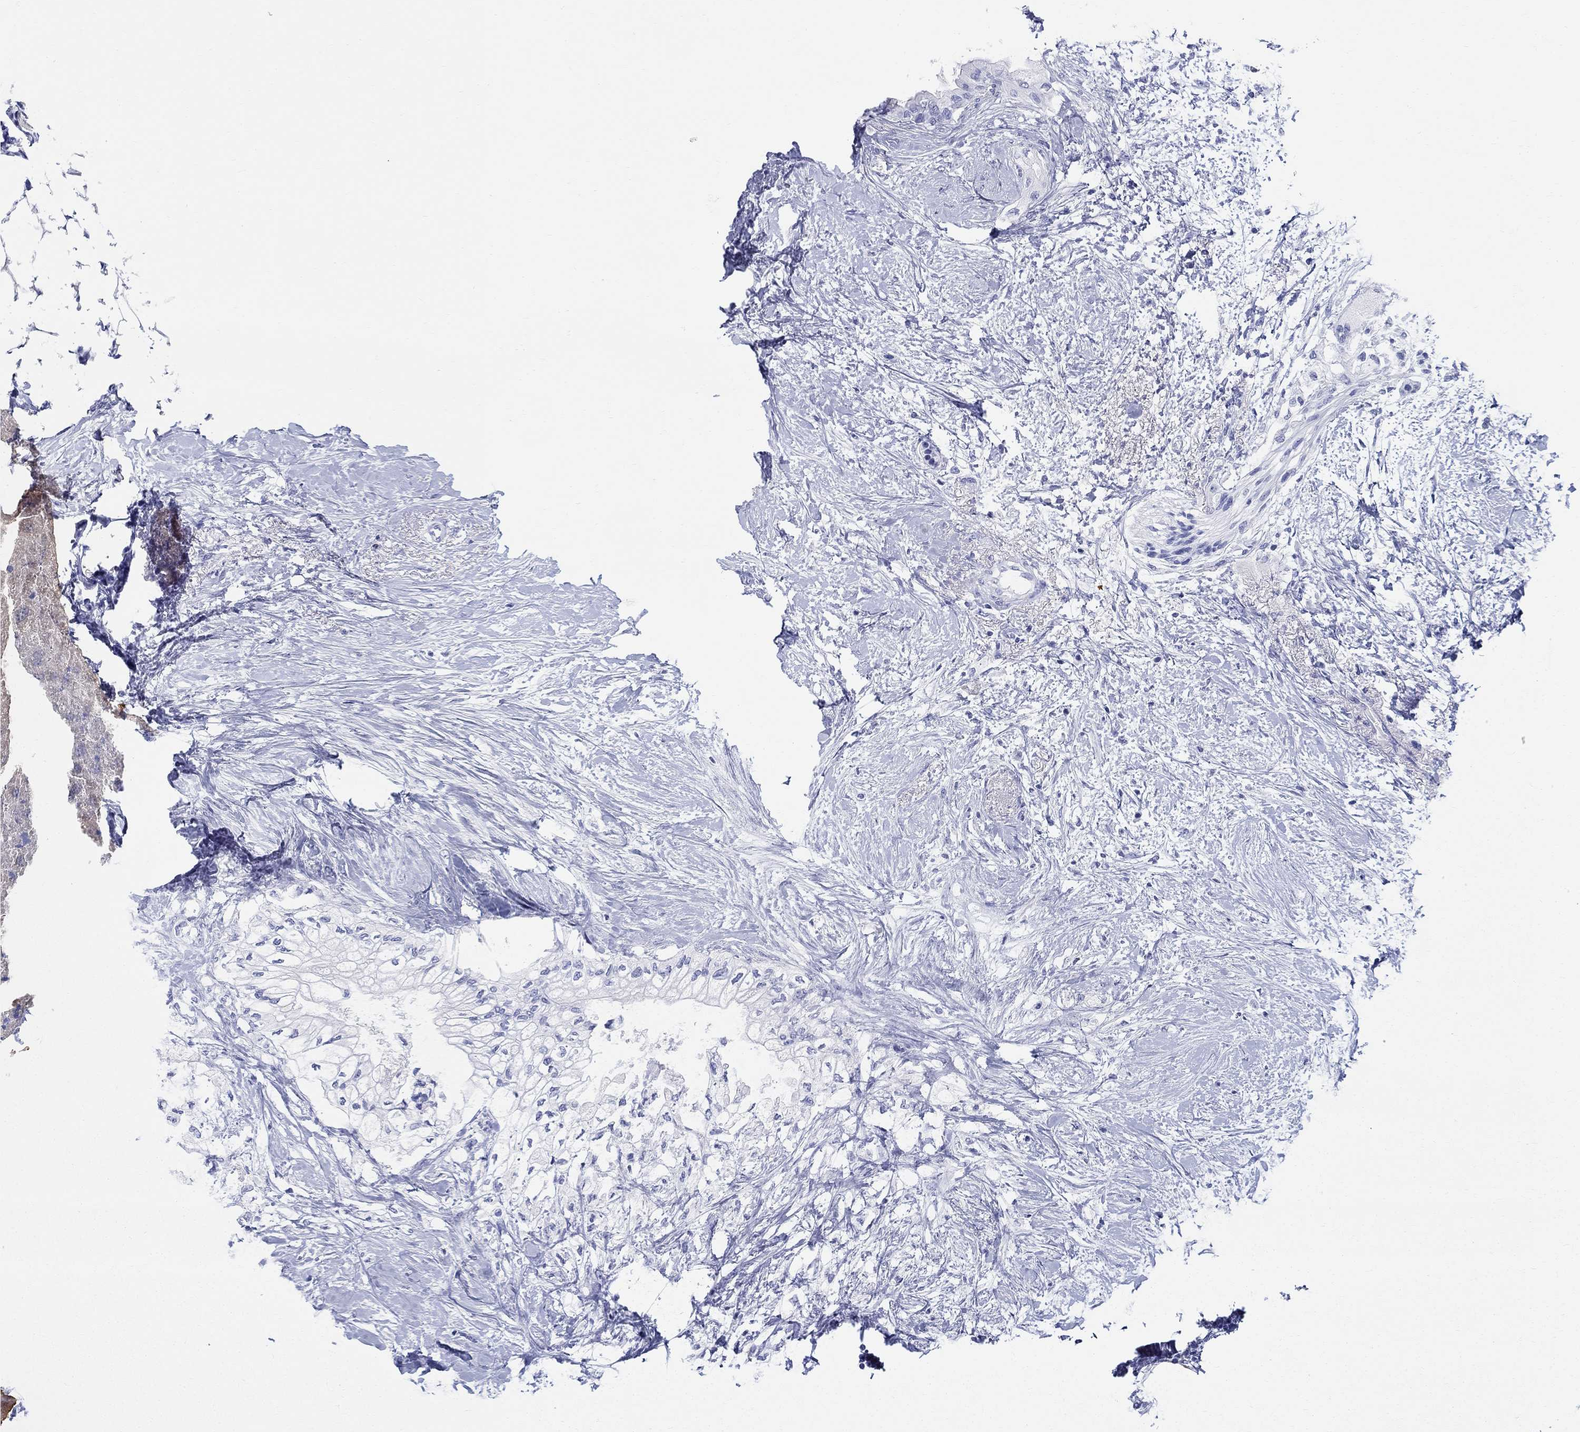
{"staining": {"intensity": "negative", "quantity": "none", "location": "none"}, "tissue": "pancreatic cancer", "cell_type": "Tumor cells", "image_type": "cancer", "snomed": [{"axis": "morphology", "description": "Normal tissue, NOS"}, {"axis": "morphology", "description": "Adenocarcinoma, NOS"}, {"axis": "topography", "description": "Pancreas"}, {"axis": "topography", "description": "Duodenum"}], "caption": "Tumor cells show no significant expression in pancreatic cancer (adenocarcinoma).", "gene": "LAMP5", "patient": {"sex": "female", "age": 60}}